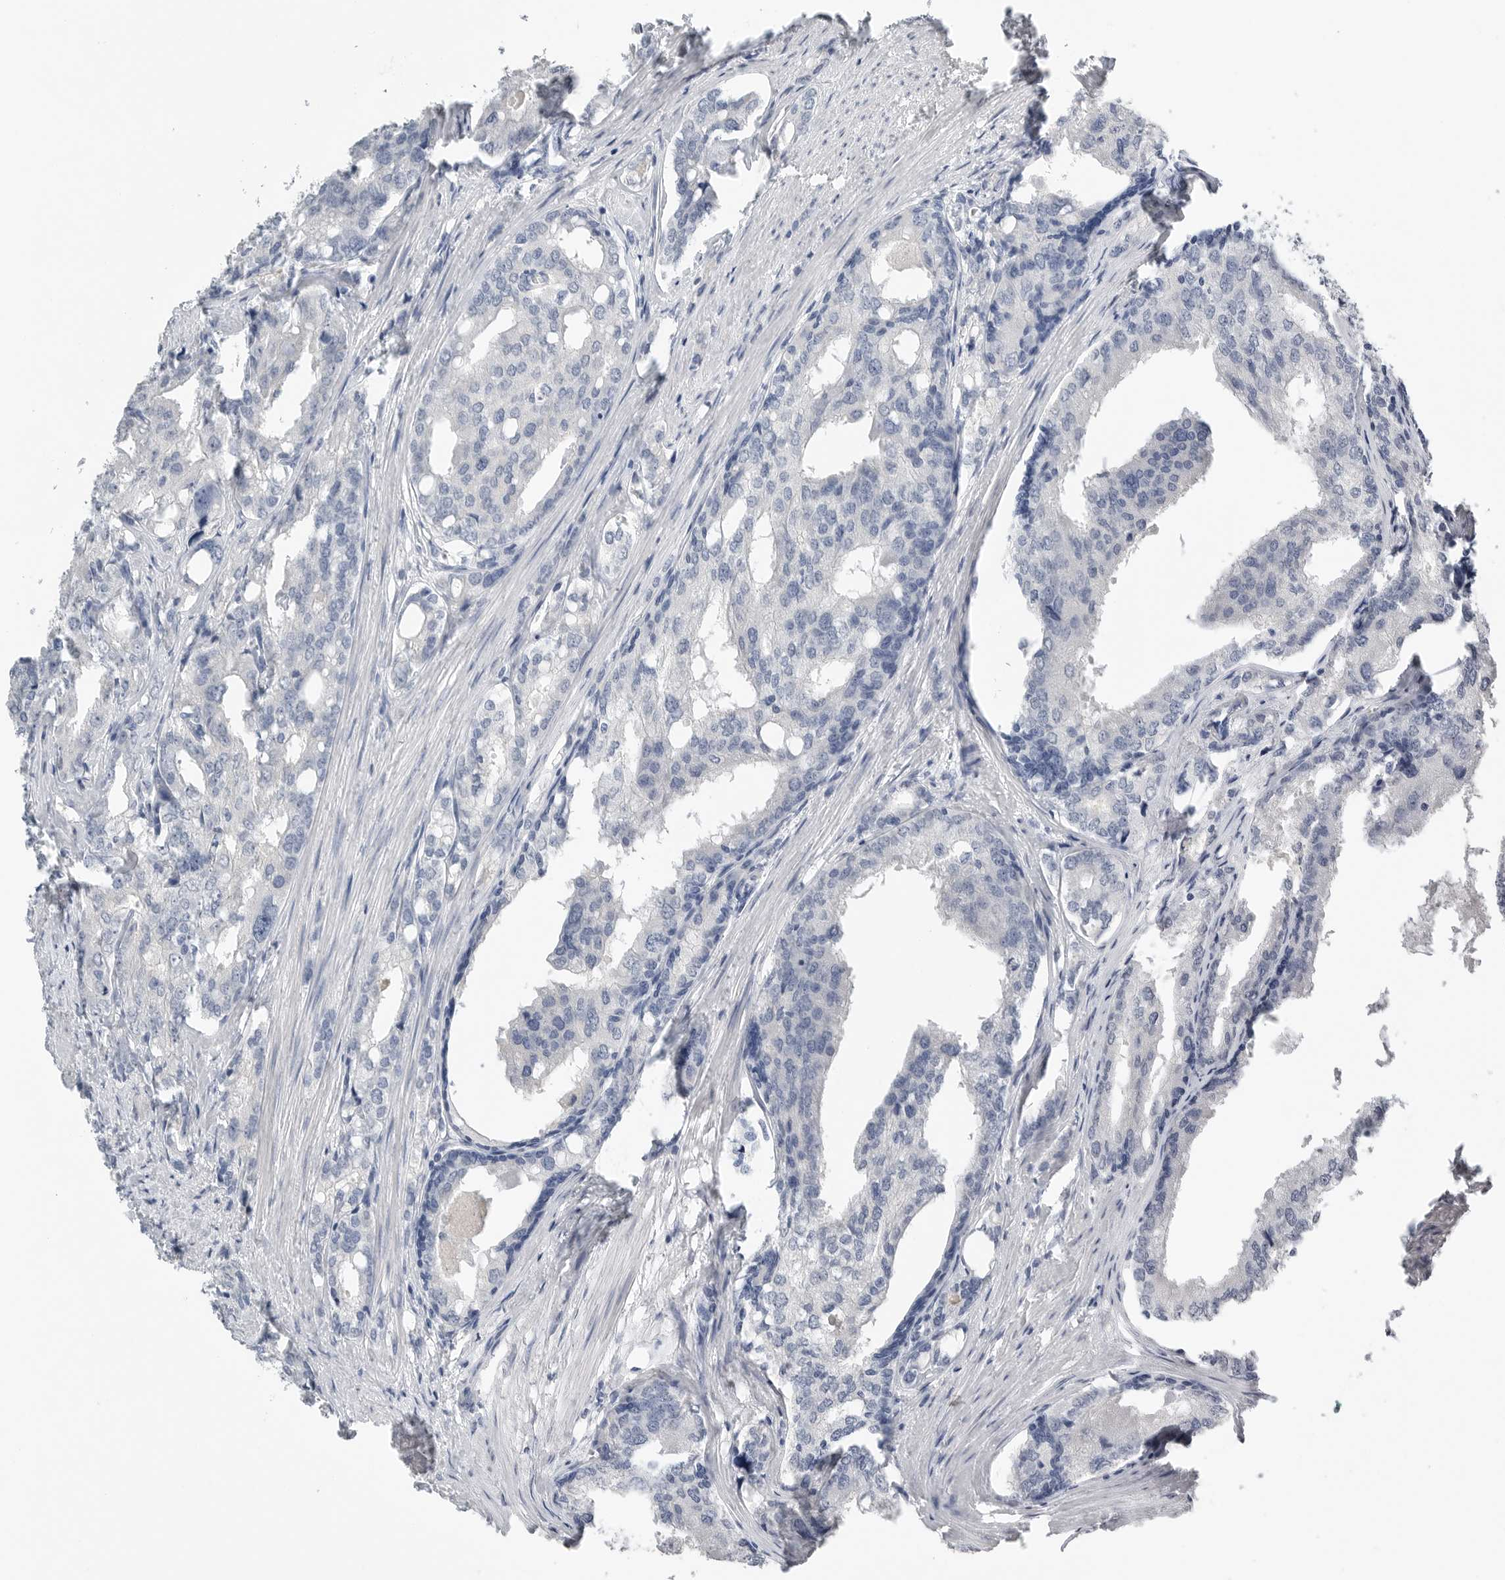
{"staining": {"intensity": "negative", "quantity": "none", "location": "none"}, "tissue": "prostate cancer", "cell_type": "Tumor cells", "image_type": "cancer", "snomed": [{"axis": "morphology", "description": "Adenocarcinoma, High grade"}, {"axis": "topography", "description": "Prostate"}], "caption": "Tumor cells show no significant staining in prostate cancer (adenocarcinoma (high-grade)). (DAB immunohistochemistry (IHC) visualized using brightfield microscopy, high magnification).", "gene": "FABP6", "patient": {"sex": "male", "age": 50}}